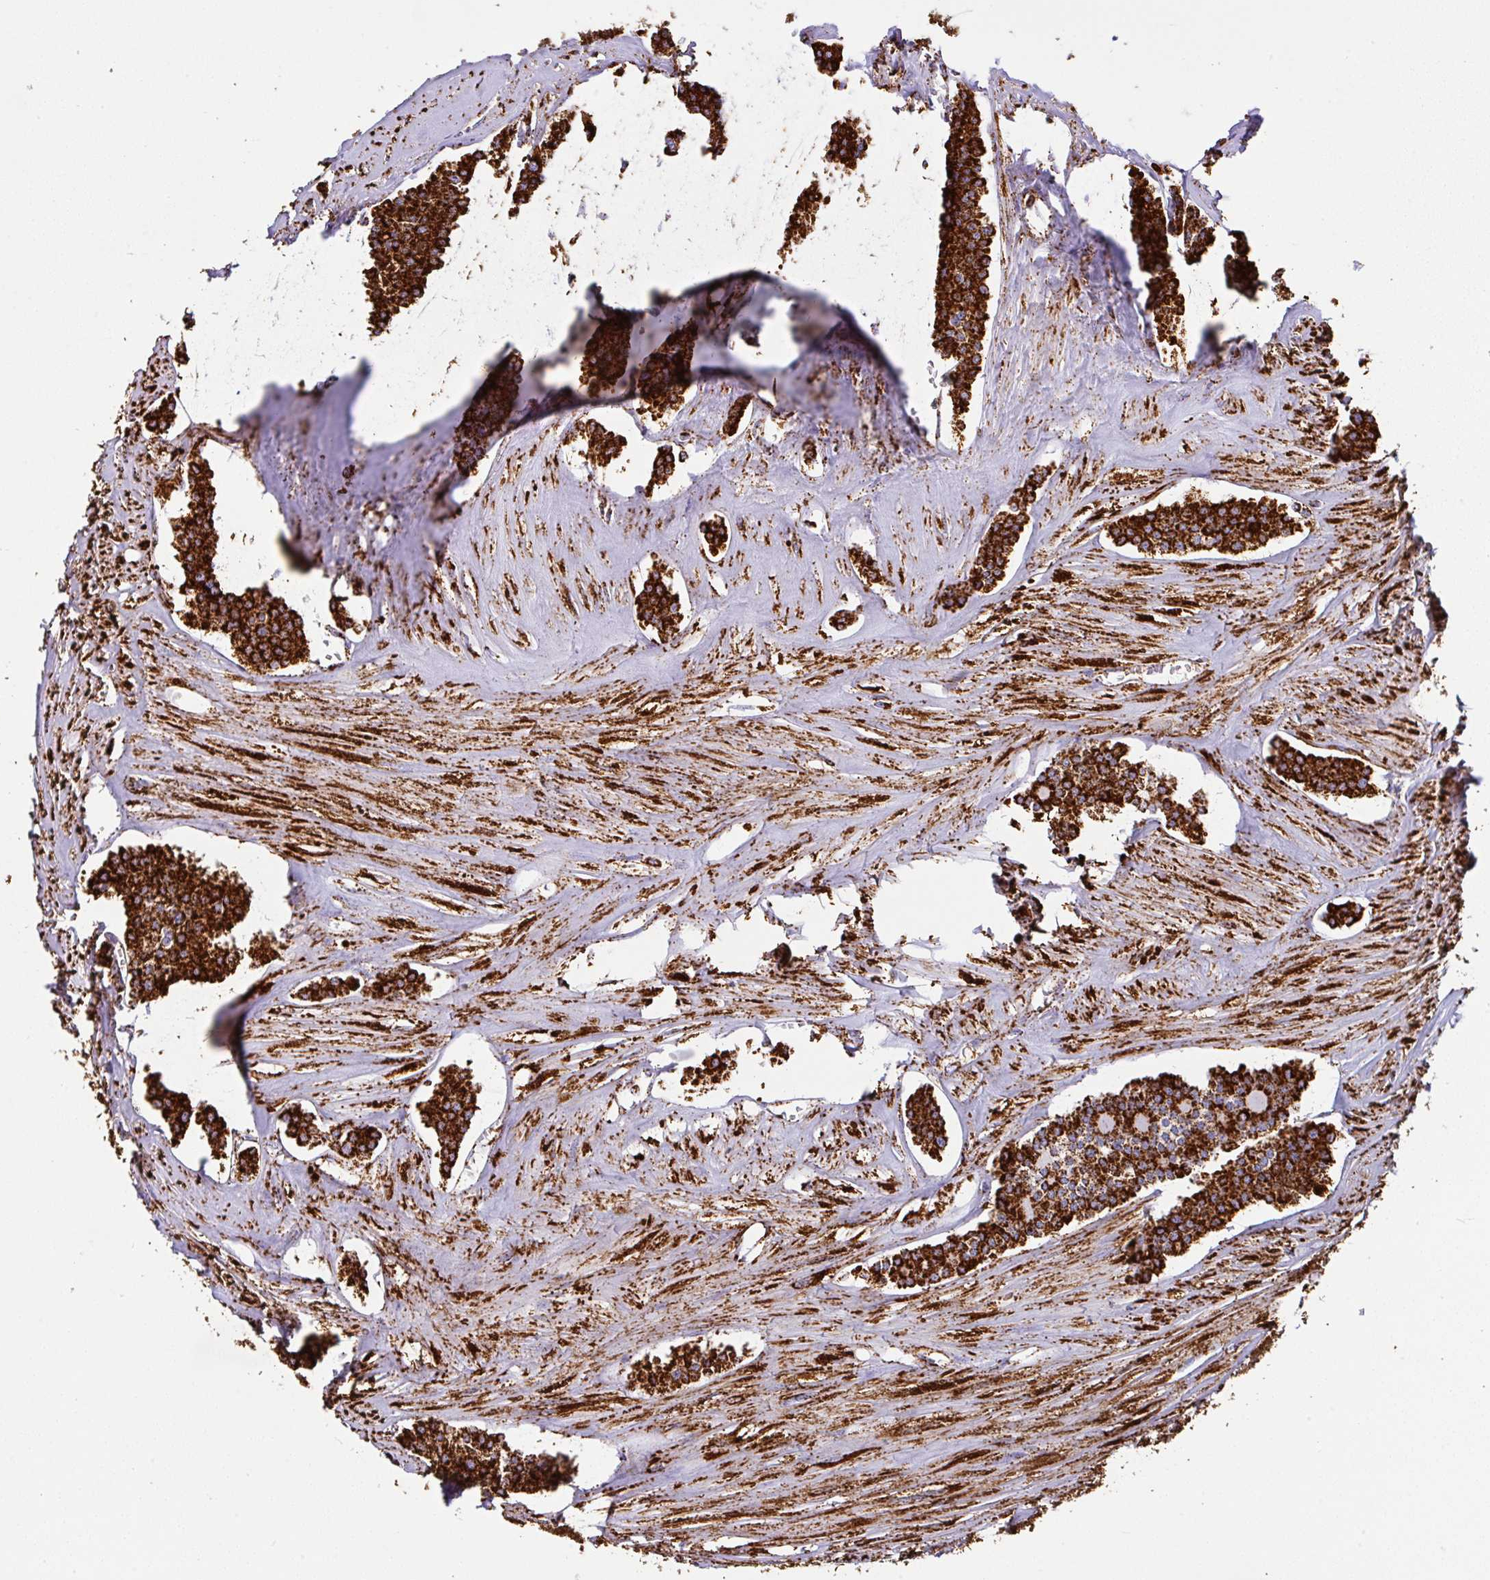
{"staining": {"intensity": "strong", "quantity": ">75%", "location": "cytoplasmic/membranous"}, "tissue": "carcinoid", "cell_type": "Tumor cells", "image_type": "cancer", "snomed": [{"axis": "morphology", "description": "Carcinoid, malignant, NOS"}, {"axis": "topography", "description": "Small intestine"}], "caption": "Carcinoid (malignant) stained with a brown dye demonstrates strong cytoplasmic/membranous positive staining in approximately >75% of tumor cells.", "gene": "ANKRD33B", "patient": {"sex": "male", "age": 60}}